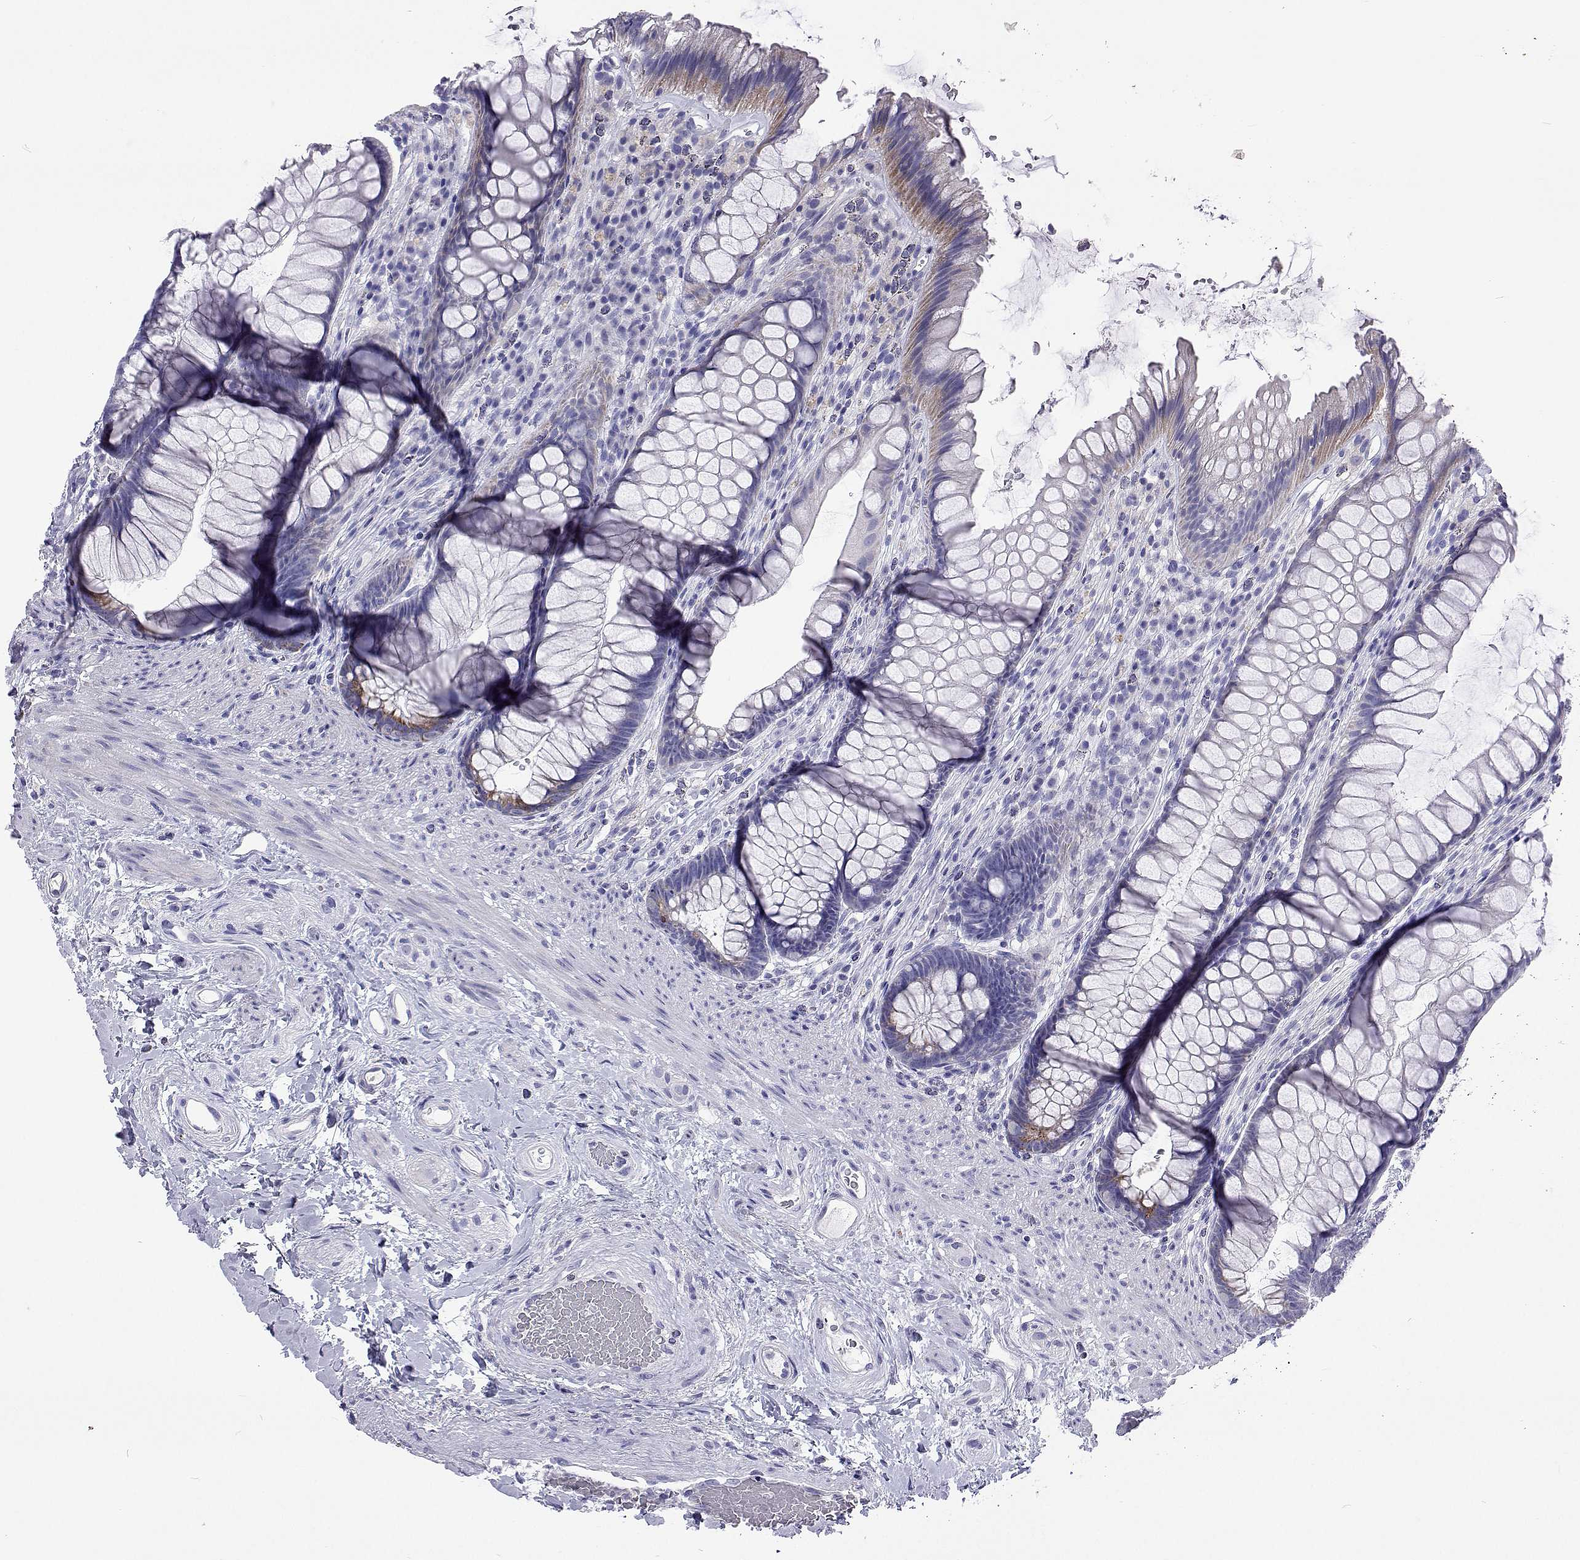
{"staining": {"intensity": "negative", "quantity": "none", "location": "none"}, "tissue": "rectum", "cell_type": "Glandular cells", "image_type": "normal", "snomed": [{"axis": "morphology", "description": "Normal tissue, NOS"}, {"axis": "topography", "description": "Rectum"}], "caption": "Immunohistochemistry (IHC) micrograph of unremarkable rectum: human rectum stained with DAB displays no significant protein staining in glandular cells.", "gene": "UMODL1", "patient": {"sex": "male", "age": 53}}